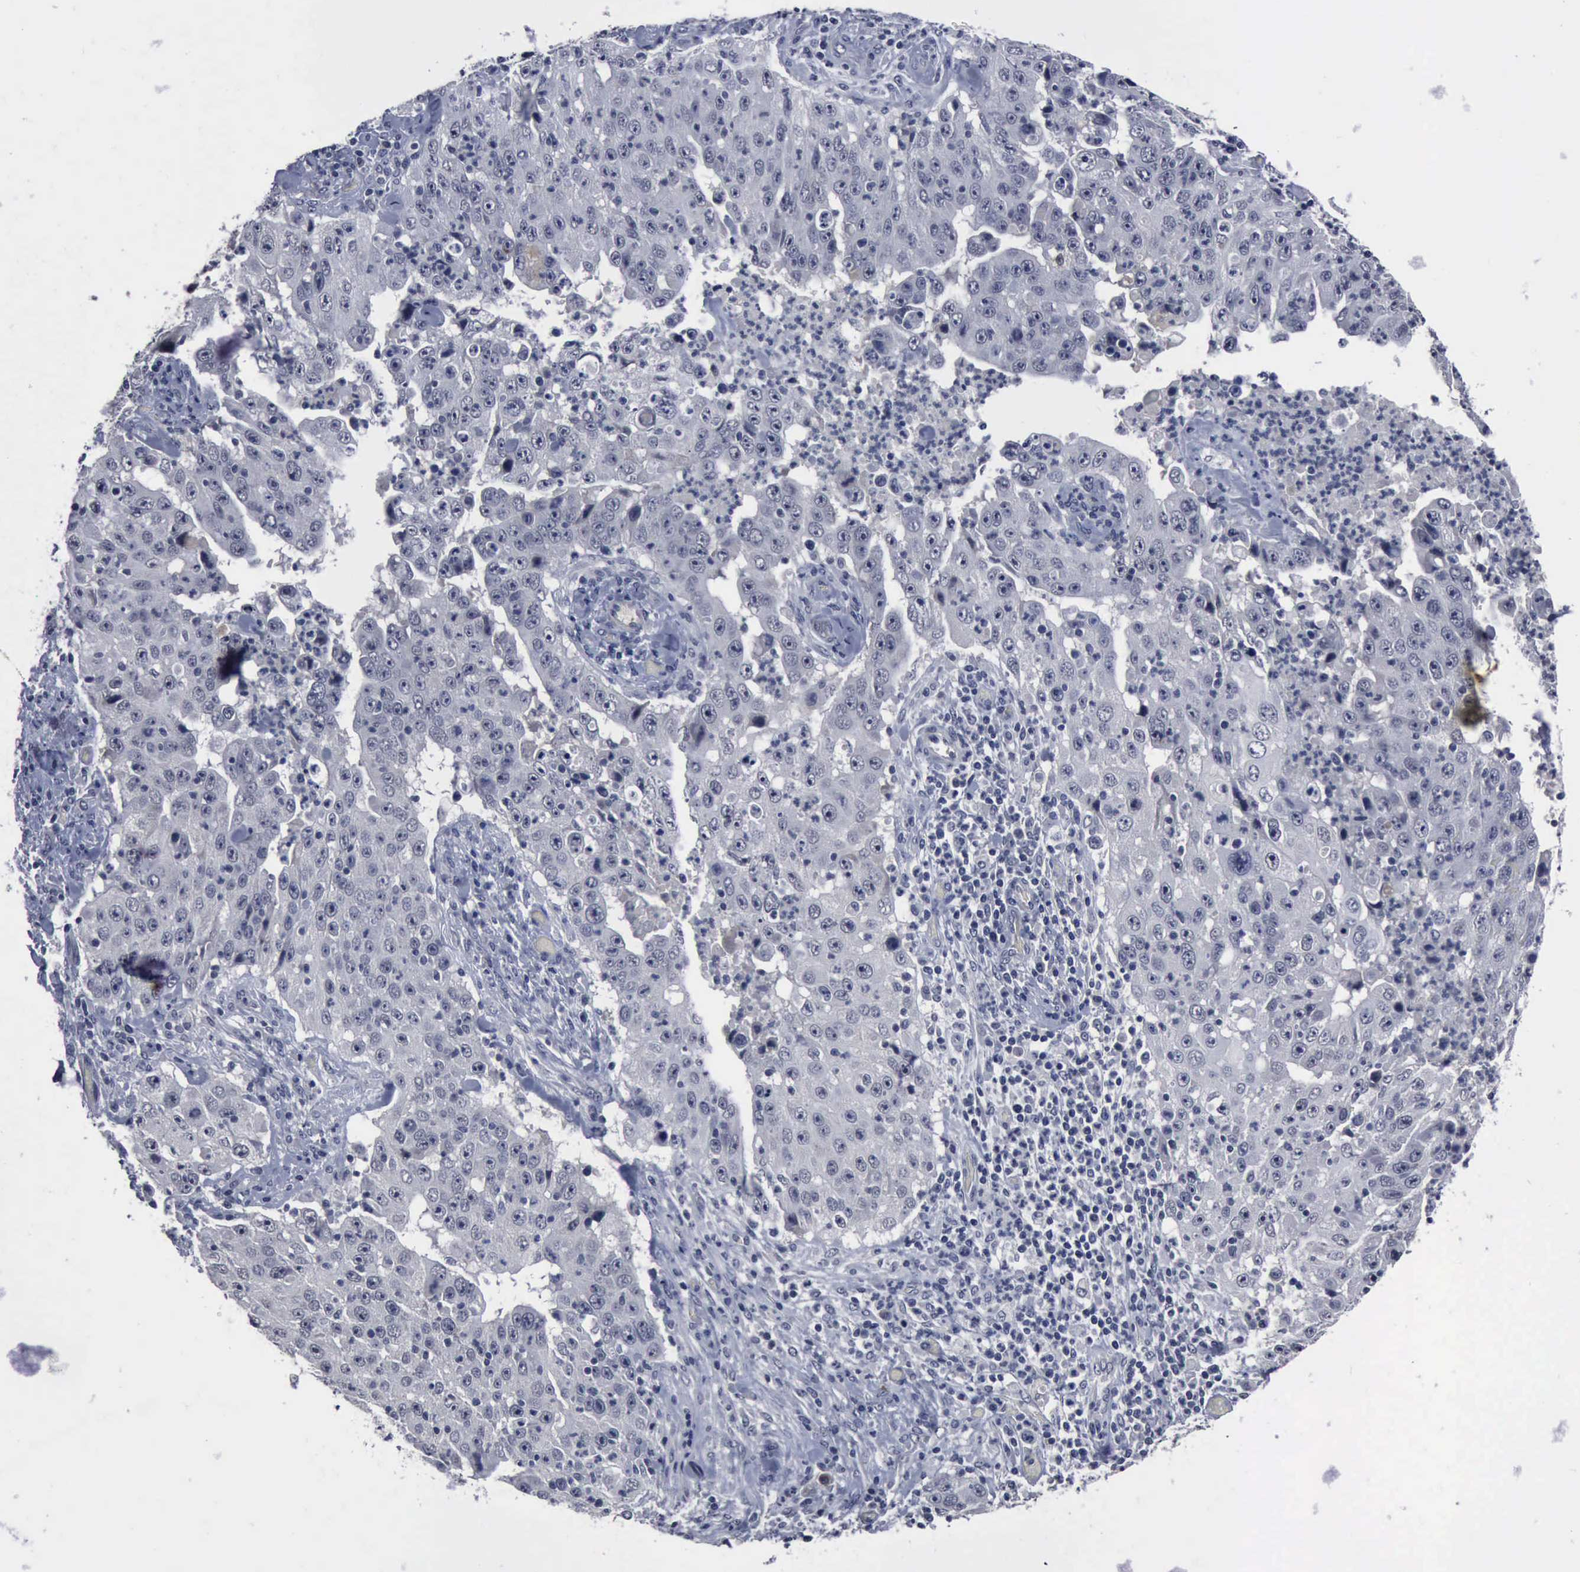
{"staining": {"intensity": "negative", "quantity": "none", "location": "none"}, "tissue": "lung cancer", "cell_type": "Tumor cells", "image_type": "cancer", "snomed": [{"axis": "morphology", "description": "Squamous cell carcinoma, NOS"}, {"axis": "topography", "description": "Lung"}], "caption": "IHC image of human lung cancer stained for a protein (brown), which reveals no staining in tumor cells. (Immunohistochemistry, brightfield microscopy, high magnification).", "gene": "MYO18B", "patient": {"sex": "male", "age": 64}}